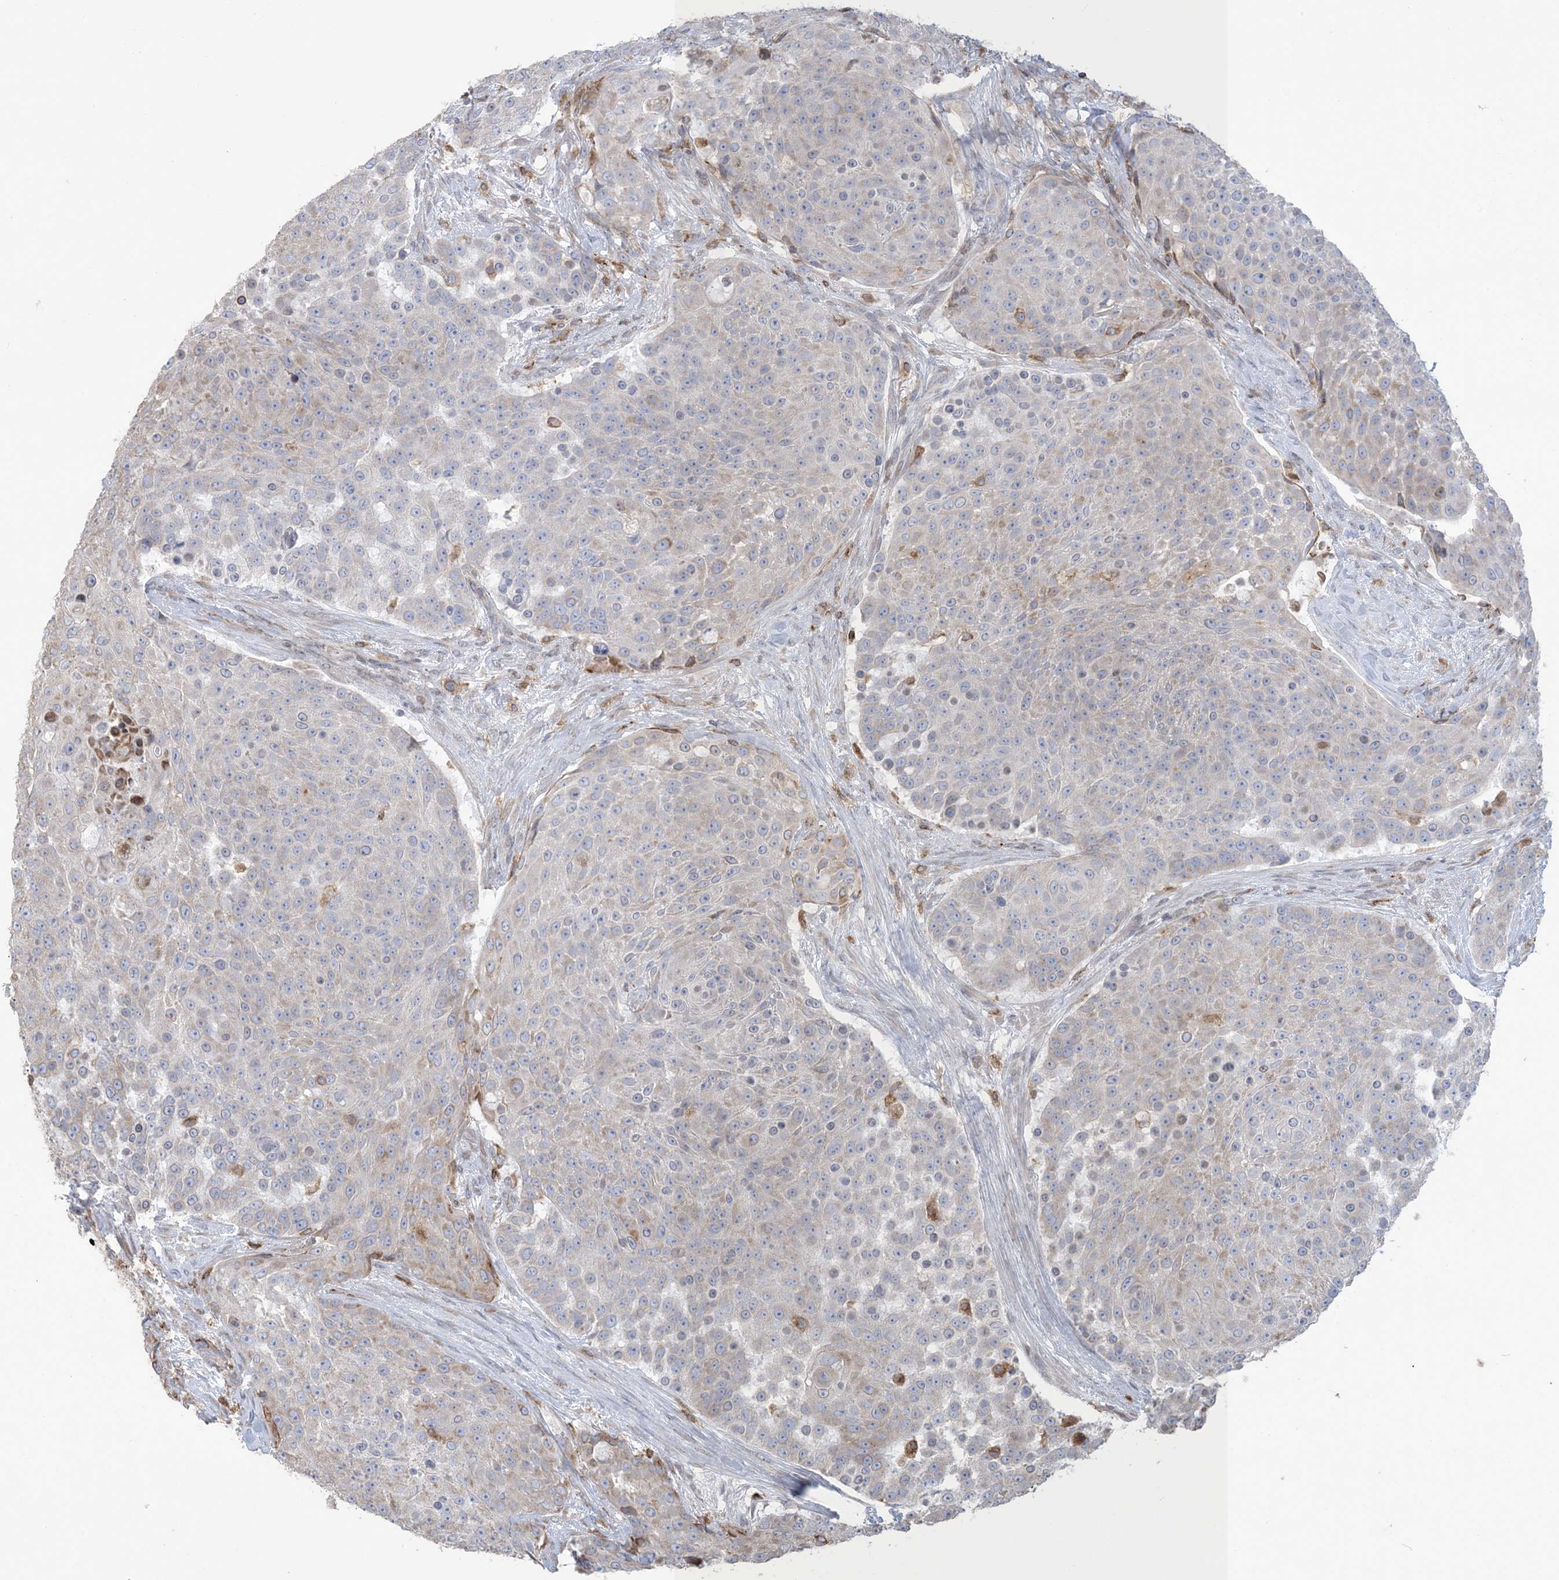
{"staining": {"intensity": "weak", "quantity": "<25%", "location": "cytoplasmic/membranous"}, "tissue": "urothelial cancer", "cell_type": "Tumor cells", "image_type": "cancer", "snomed": [{"axis": "morphology", "description": "Urothelial carcinoma, High grade"}, {"axis": "topography", "description": "Urinary bladder"}], "caption": "This is an immunohistochemistry (IHC) histopathology image of human urothelial cancer. There is no expression in tumor cells.", "gene": "SHANK1", "patient": {"sex": "female", "age": 63}}